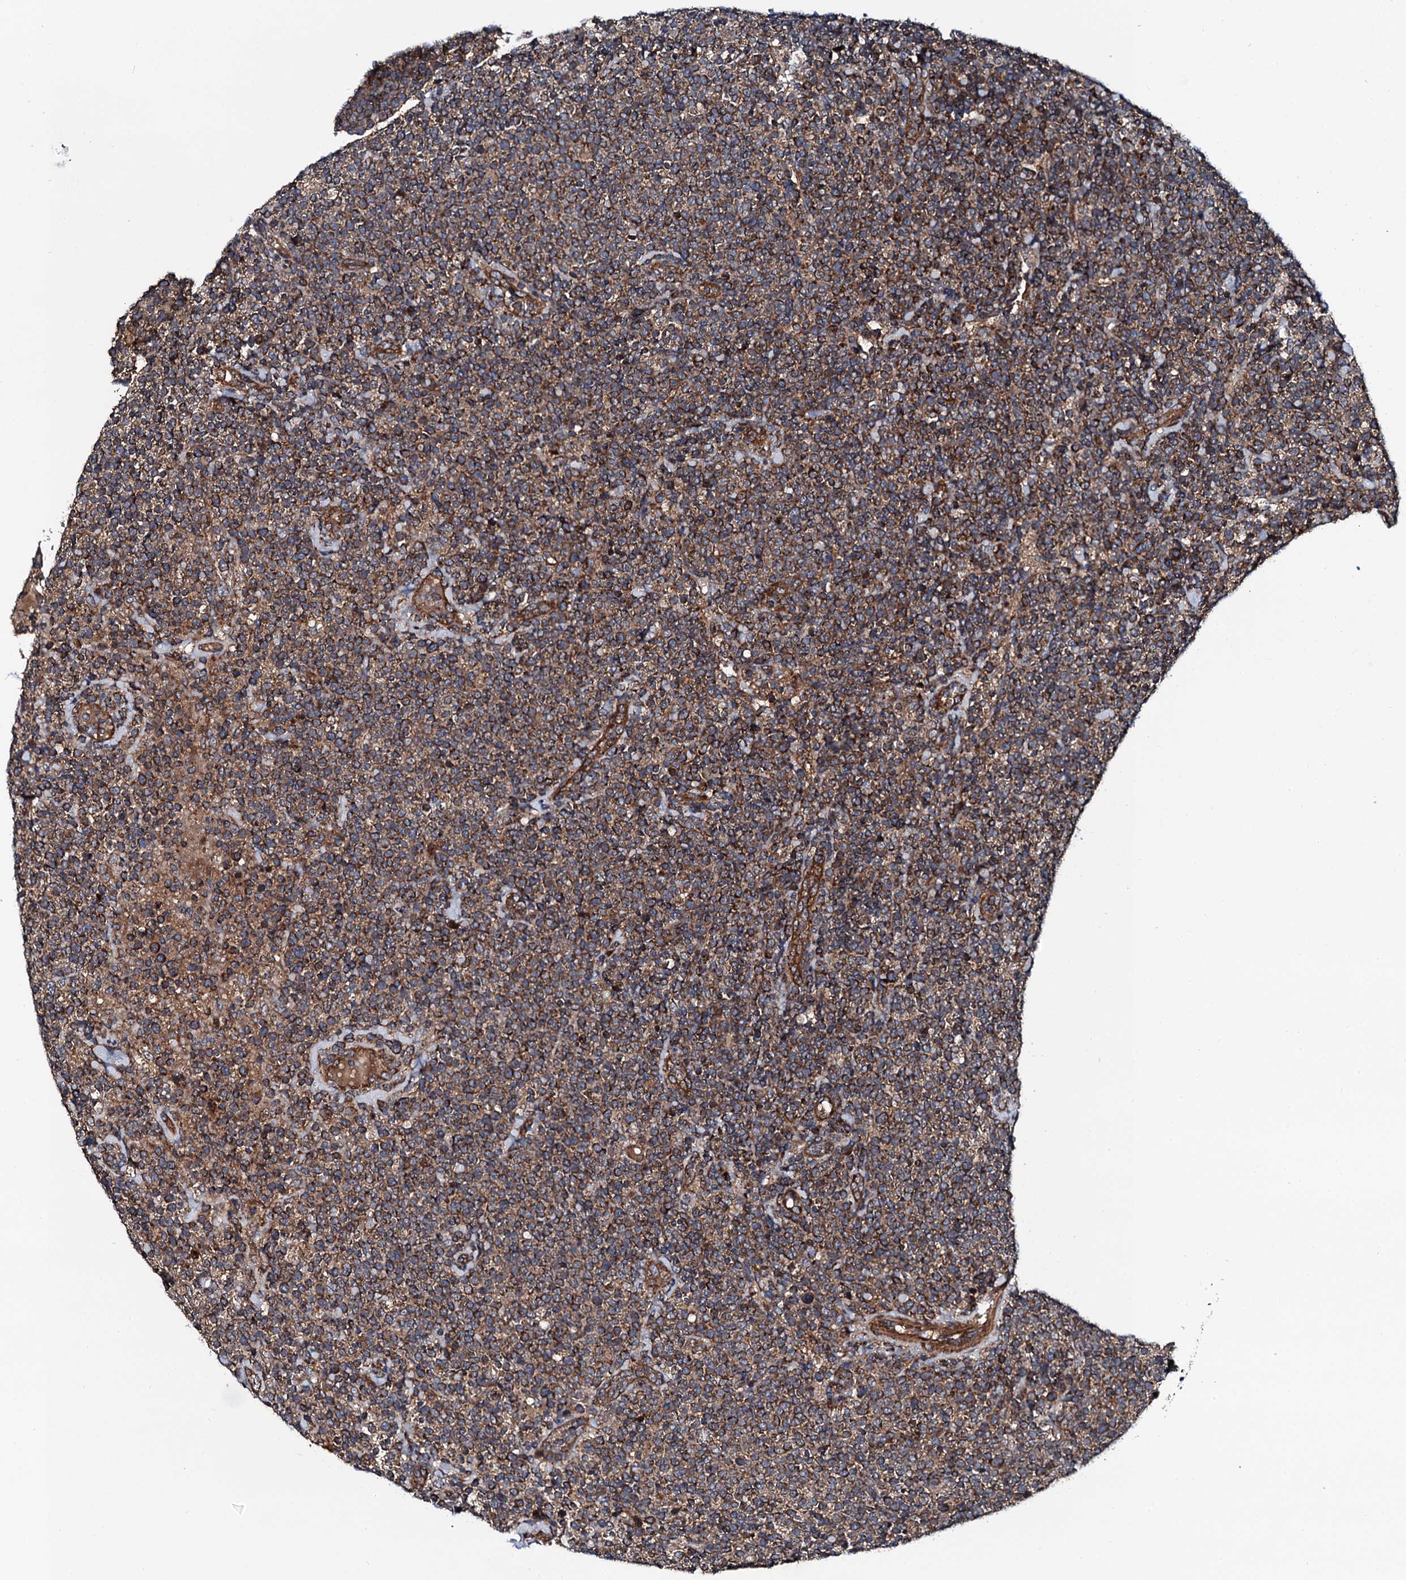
{"staining": {"intensity": "moderate", "quantity": ">75%", "location": "cytoplasmic/membranous"}, "tissue": "lymphoma", "cell_type": "Tumor cells", "image_type": "cancer", "snomed": [{"axis": "morphology", "description": "Malignant lymphoma, non-Hodgkin's type, High grade"}, {"axis": "topography", "description": "Lymph node"}], "caption": "Immunohistochemistry (IHC) image of malignant lymphoma, non-Hodgkin's type (high-grade) stained for a protein (brown), which displays medium levels of moderate cytoplasmic/membranous expression in about >75% of tumor cells.", "gene": "NEK1", "patient": {"sex": "male", "age": 61}}